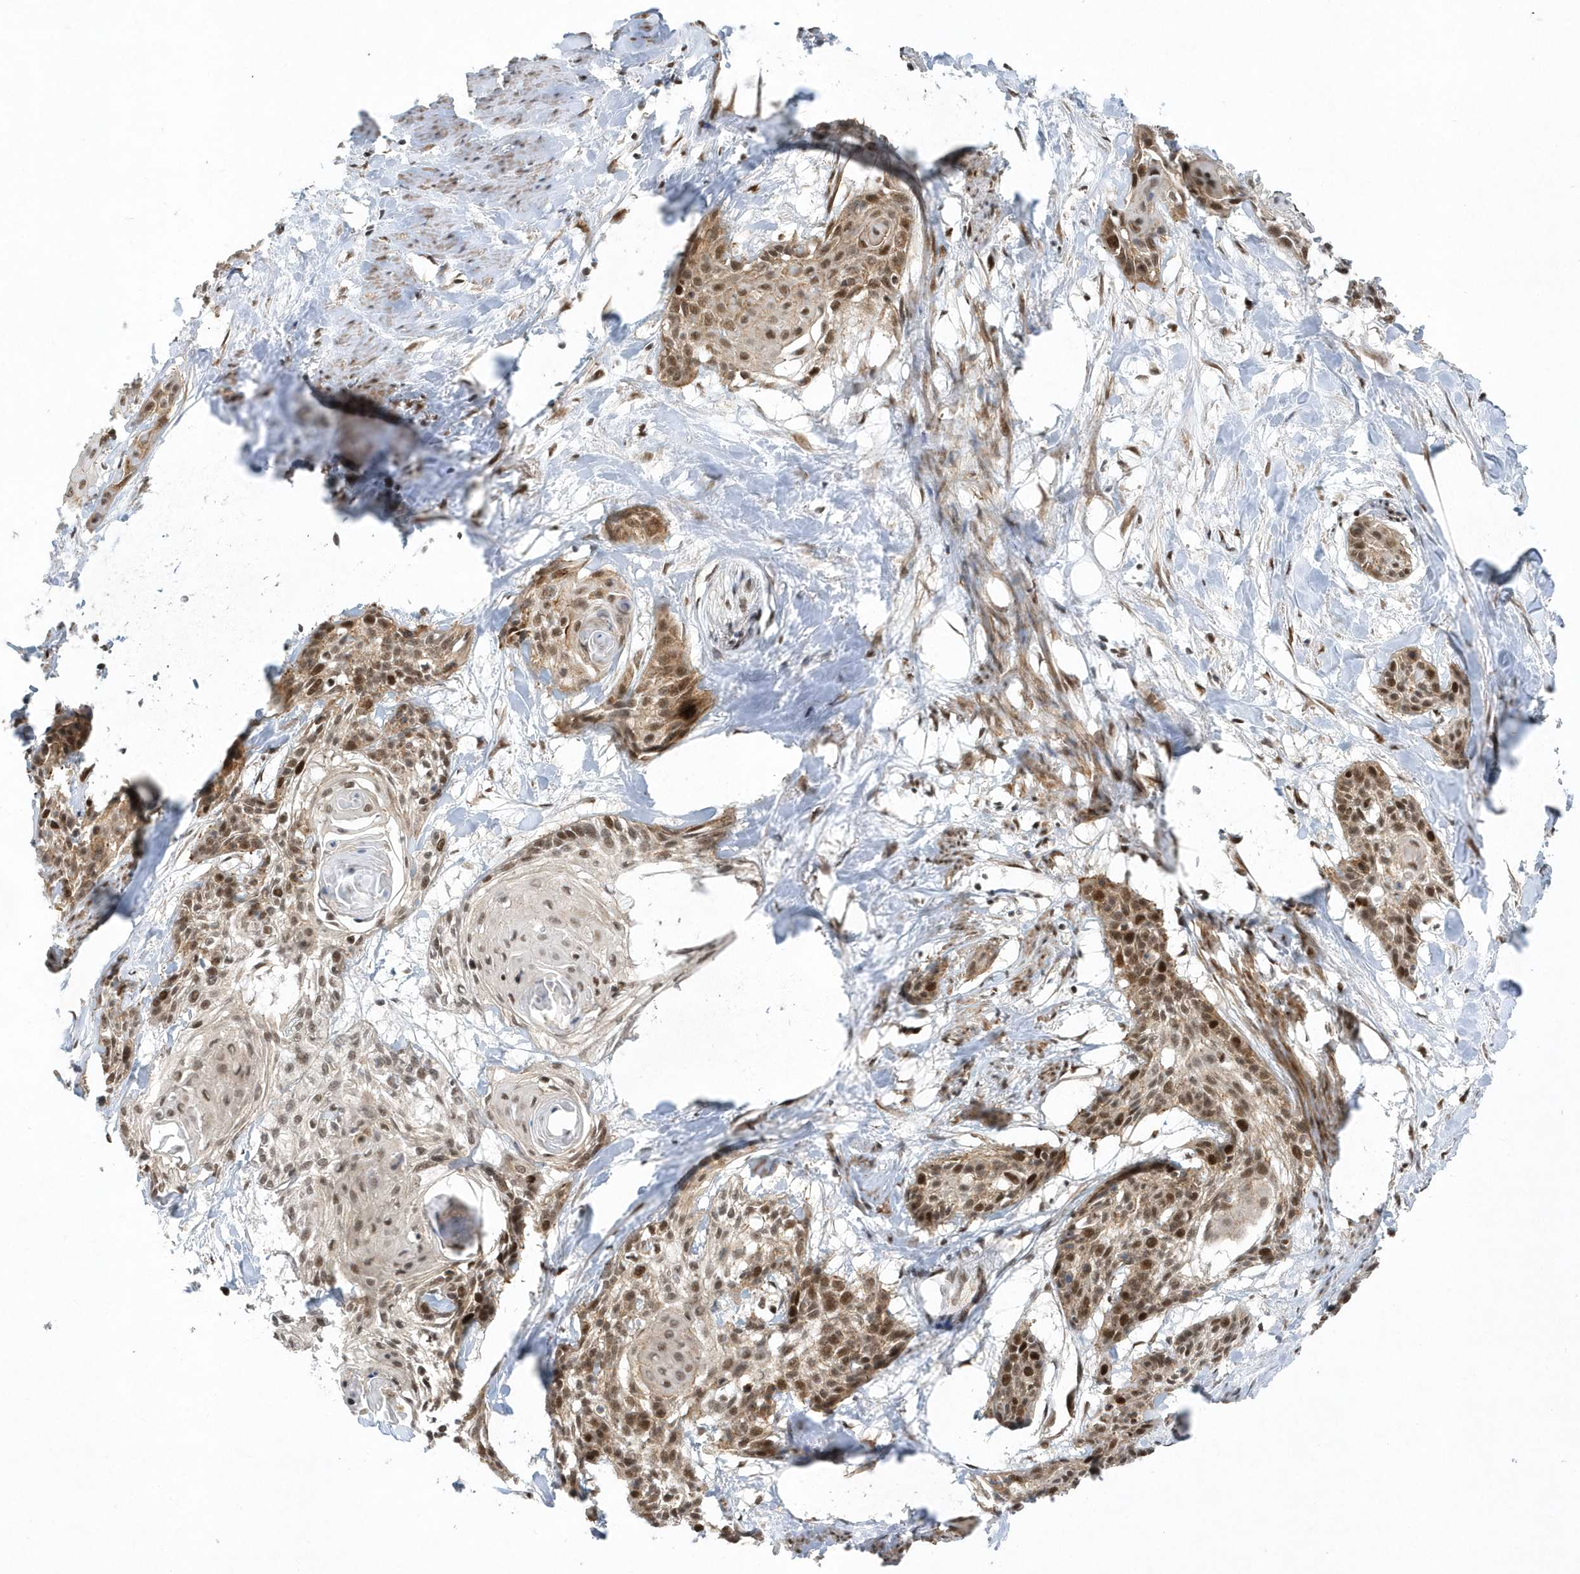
{"staining": {"intensity": "moderate", "quantity": ">75%", "location": "cytoplasmic/membranous,nuclear"}, "tissue": "cervical cancer", "cell_type": "Tumor cells", "image_type": "cancer", "snomed": [{"axis": "morphology", "description": "Squamous cell carcinoma, NOS"}, {"axis": "topography", "description": "Cervix"}], "caption": "A photomicrograph of human squamous cell carcinoma (cervical) stained for a protein reveals moderate cytoplasmic/membranous and nuclear brown staining in tumor cells. (DAB (3,3'-diaminobenzidine) = brown stain, brightfield microscopy at high magnification).", "gene": "MXI1", "patient": {"sex": "female", "age": 57}}